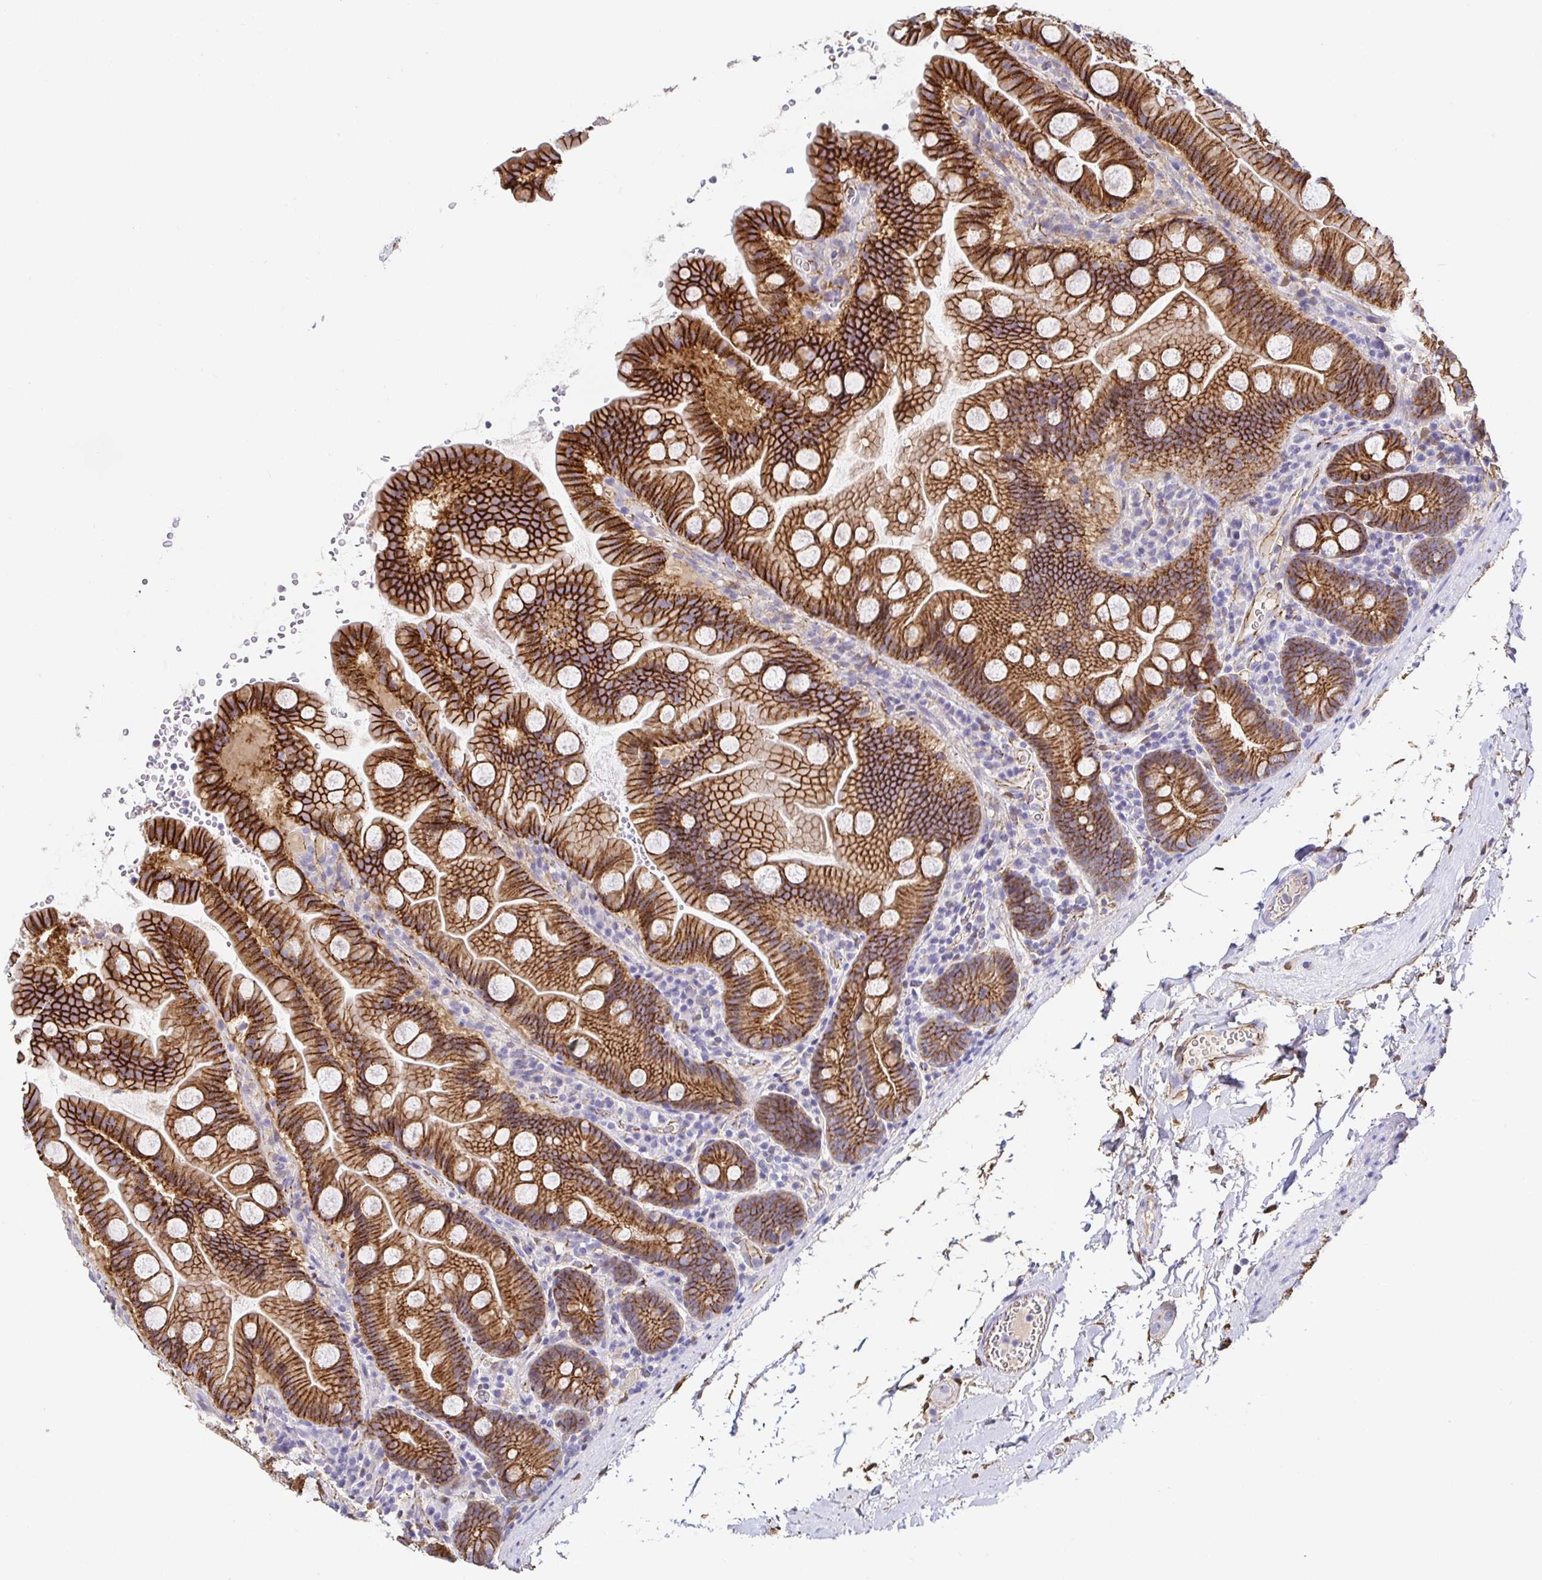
{"staining": {"intensity": "strong", "quantity": ">75%", "location": "cytoplasmic/membranous"}, "tissue": "small intestine", "cell_type": "Glandular cells", "image_type": "normal", "snomed": [{"axis": "morphology", "description": "Normal tissue, NOS"}, {"axis": "topography", "description": "Small intestine"}], "caption": "Protein analysis of normal small intestine exhibits strong cytoplasmic/membranous expression in approximately >75% of glandular cells.", "gene": "PIWIL3", "patient": {"sex": "female", "age": 68}}